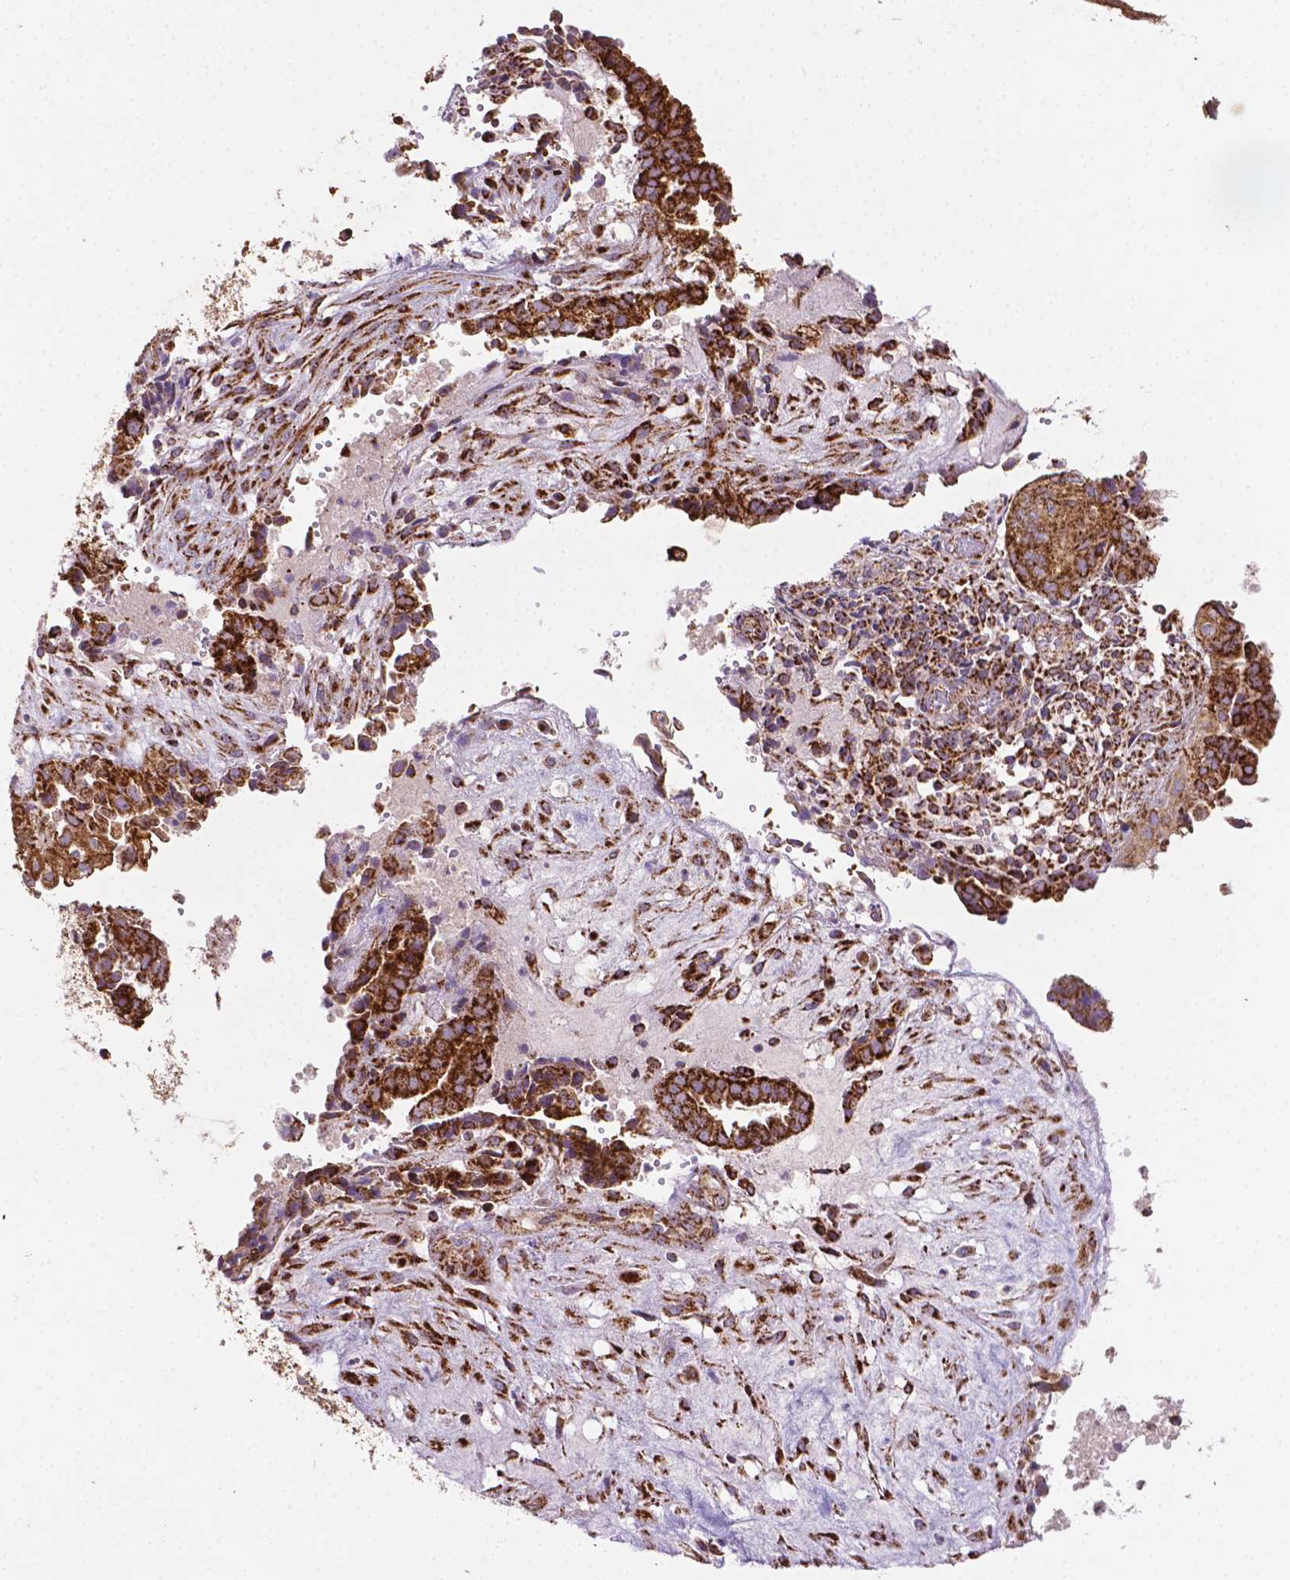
{"staining": {"intensity": "strong", "quantity": ">75%", "location": "cytoplasmic/membranous"}, "tissue": "ovarian cancer", "cell_type": "Tumor cells", "image_type": "cancer", "snomed": [{"axis": "morphology", "description": "Carcinoma, endometroid"}, {"axis": "topography", "description": "Ovary"}], "caption": "The micrograph reveals immunohistochemical staining of endometroid carcinoma (ovarian). There is strong cytoplasmic/membranous positivity is appreciated in about >75% of tumor cells. The staining was performed using DAB, with brown indicating positive protein expression. Nuclei are stained blue with hematoxylin.", "gene": "ILVBL", "patient": {"sex": "female", "age": 64}}